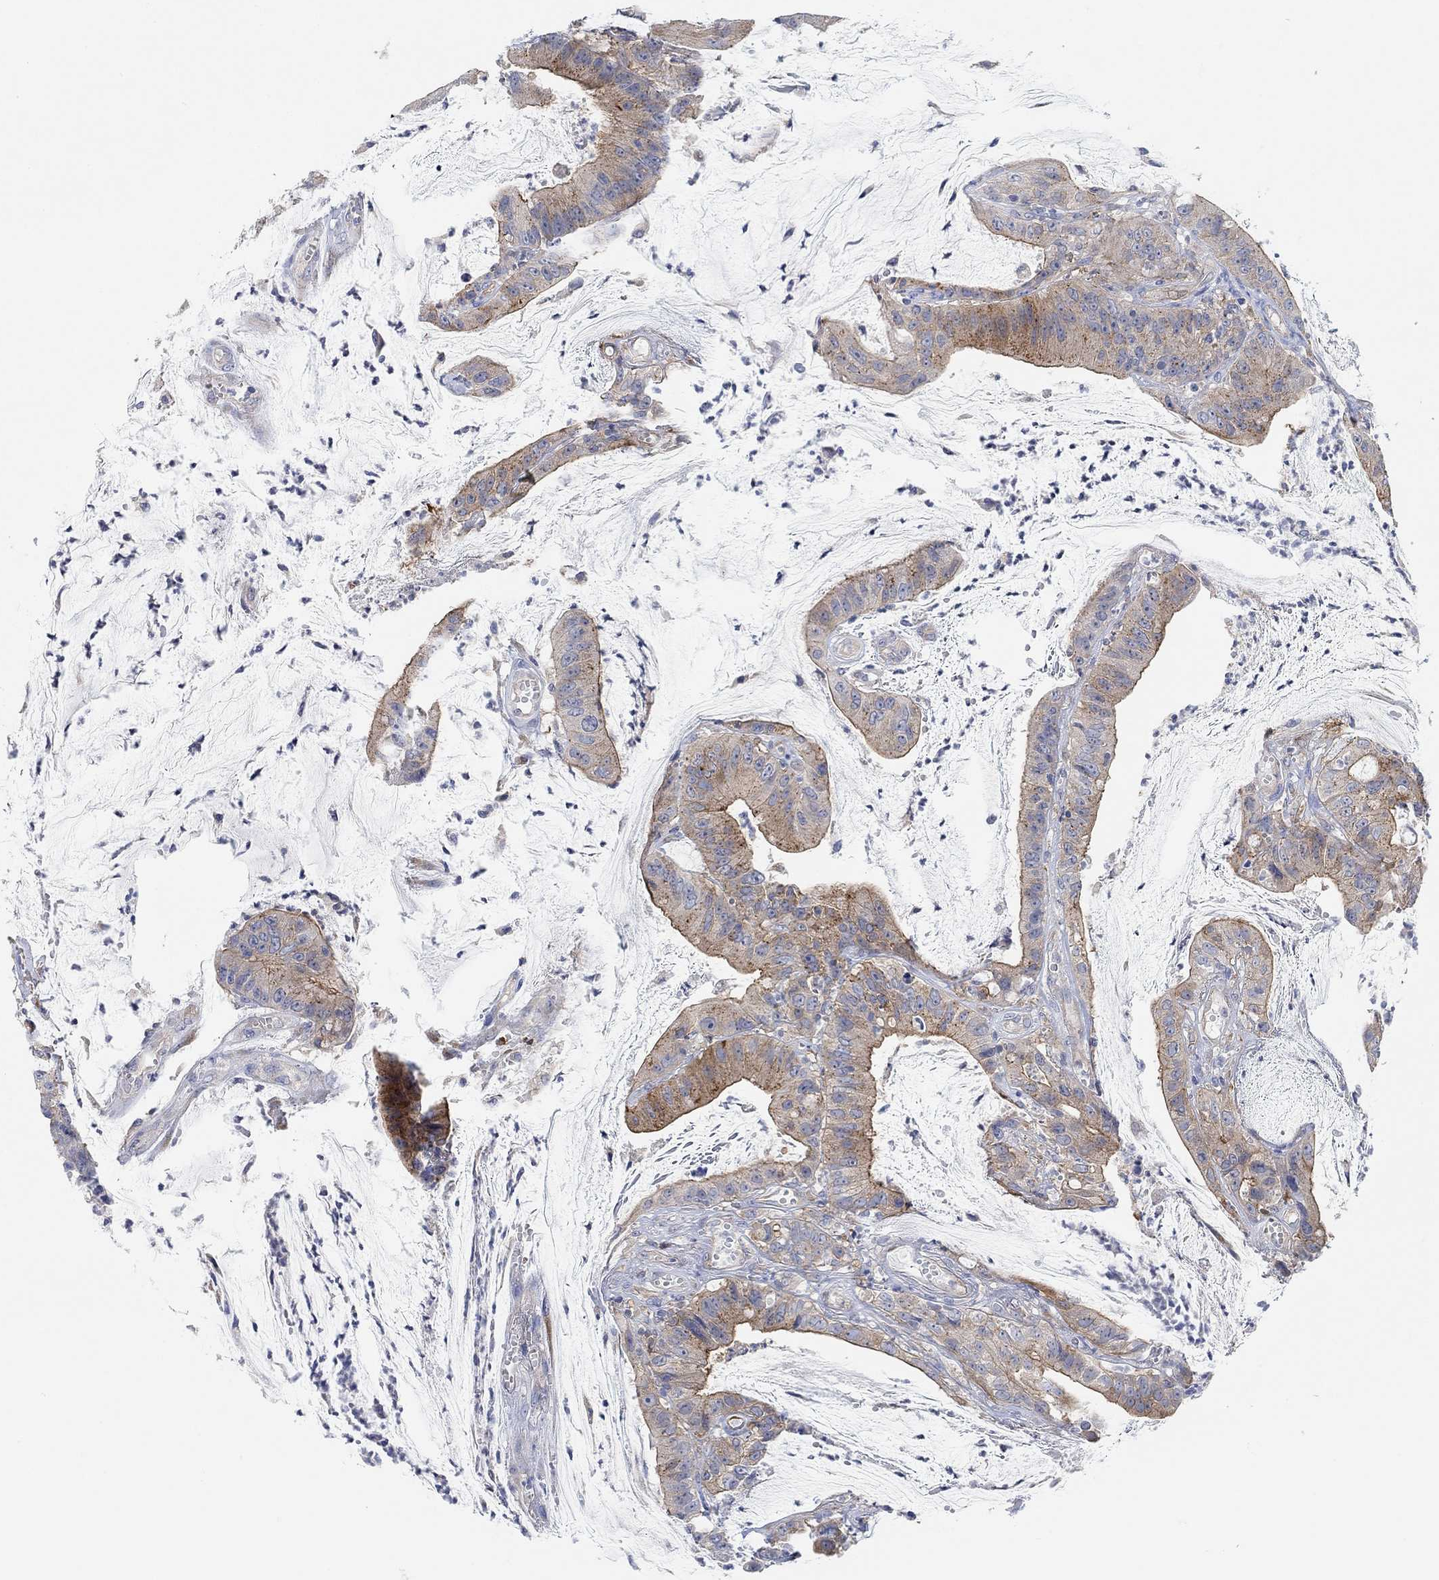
{"staining": {"intensity": "moderate", "quantity": "<25%", "location": "cytoplasmic/membranous"}, "tissue": "colorectal cancer", "cell_type": "Tumor cells", "image_type": "cancer", "snomed": [{"axis": "morphology", "description": "Adenocarcinoma, NOS"}, {"axis": "topography", "description": "Colon"}], "caption": "Tumor cells exhibit low levels of moderate cytoplasmic/membranous expression in approximately <25% of cells in human adenocarcinoma (colorectal). (IHC, brightfield microscopy, high magnification).", "gene": "RGS1", "patient": {"sex": "female", "age": 69}}